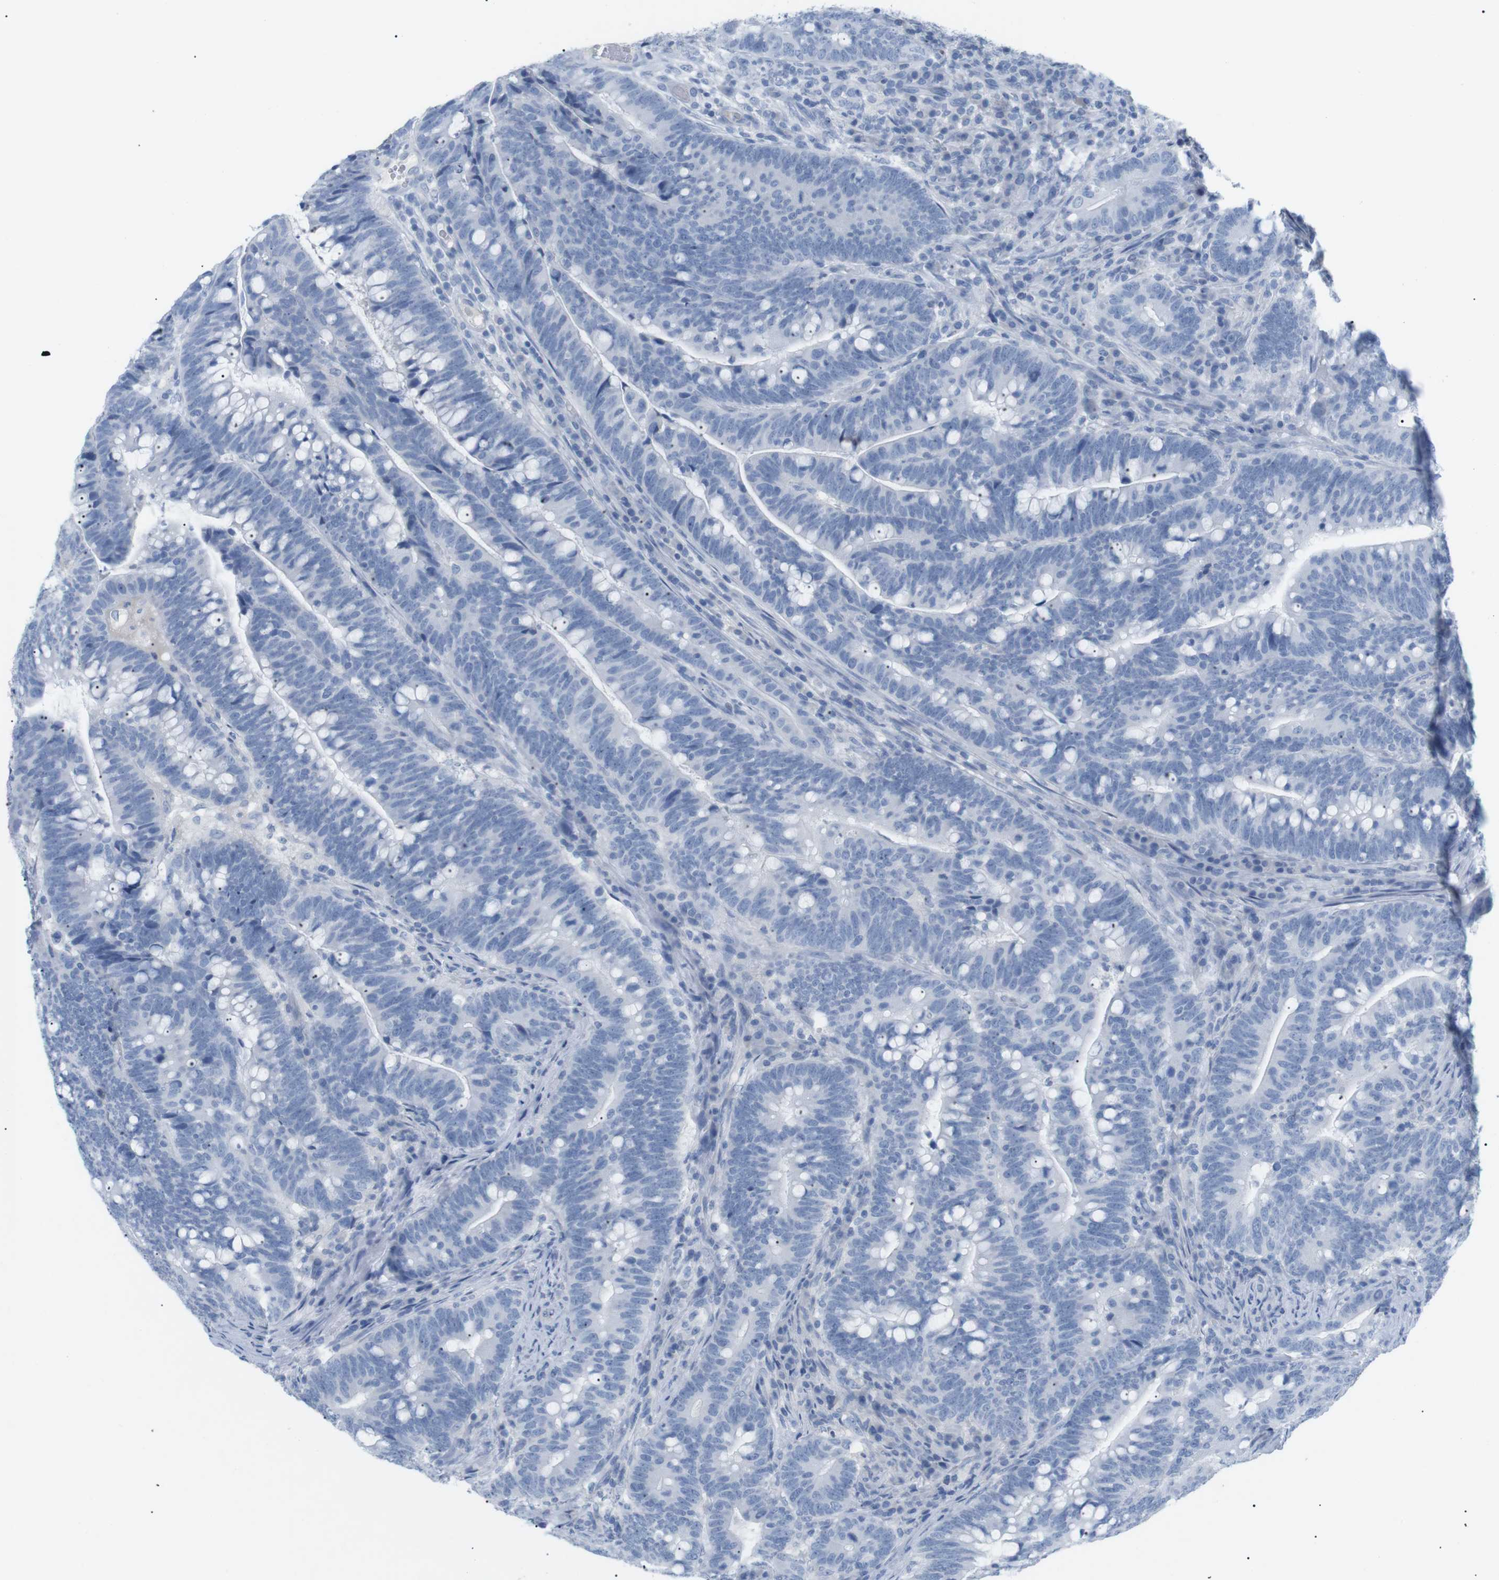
{"staining": {"intensity": "negative", "quantity": "none", "location": "none"}, "tissue": "colorectal cancer", "cell_type": "Tumor cells", "image_type": "cancer", "snomed": [{"axis": "morphology", "description": "Normal tissue, NOS"}, {"axis": "morphology", "description": "Adenocarcinoma, NOS"}, {"axis": "topography", "description": "Colon"}], "caption": "Immunohistochemistry photomicrograph of human colorectal adenocarcinoma stained for a protein (brown), which exhibits no expression in tumor cells.", "gene": "HBG2", "patient": {"sex": "female", "age": 66}}